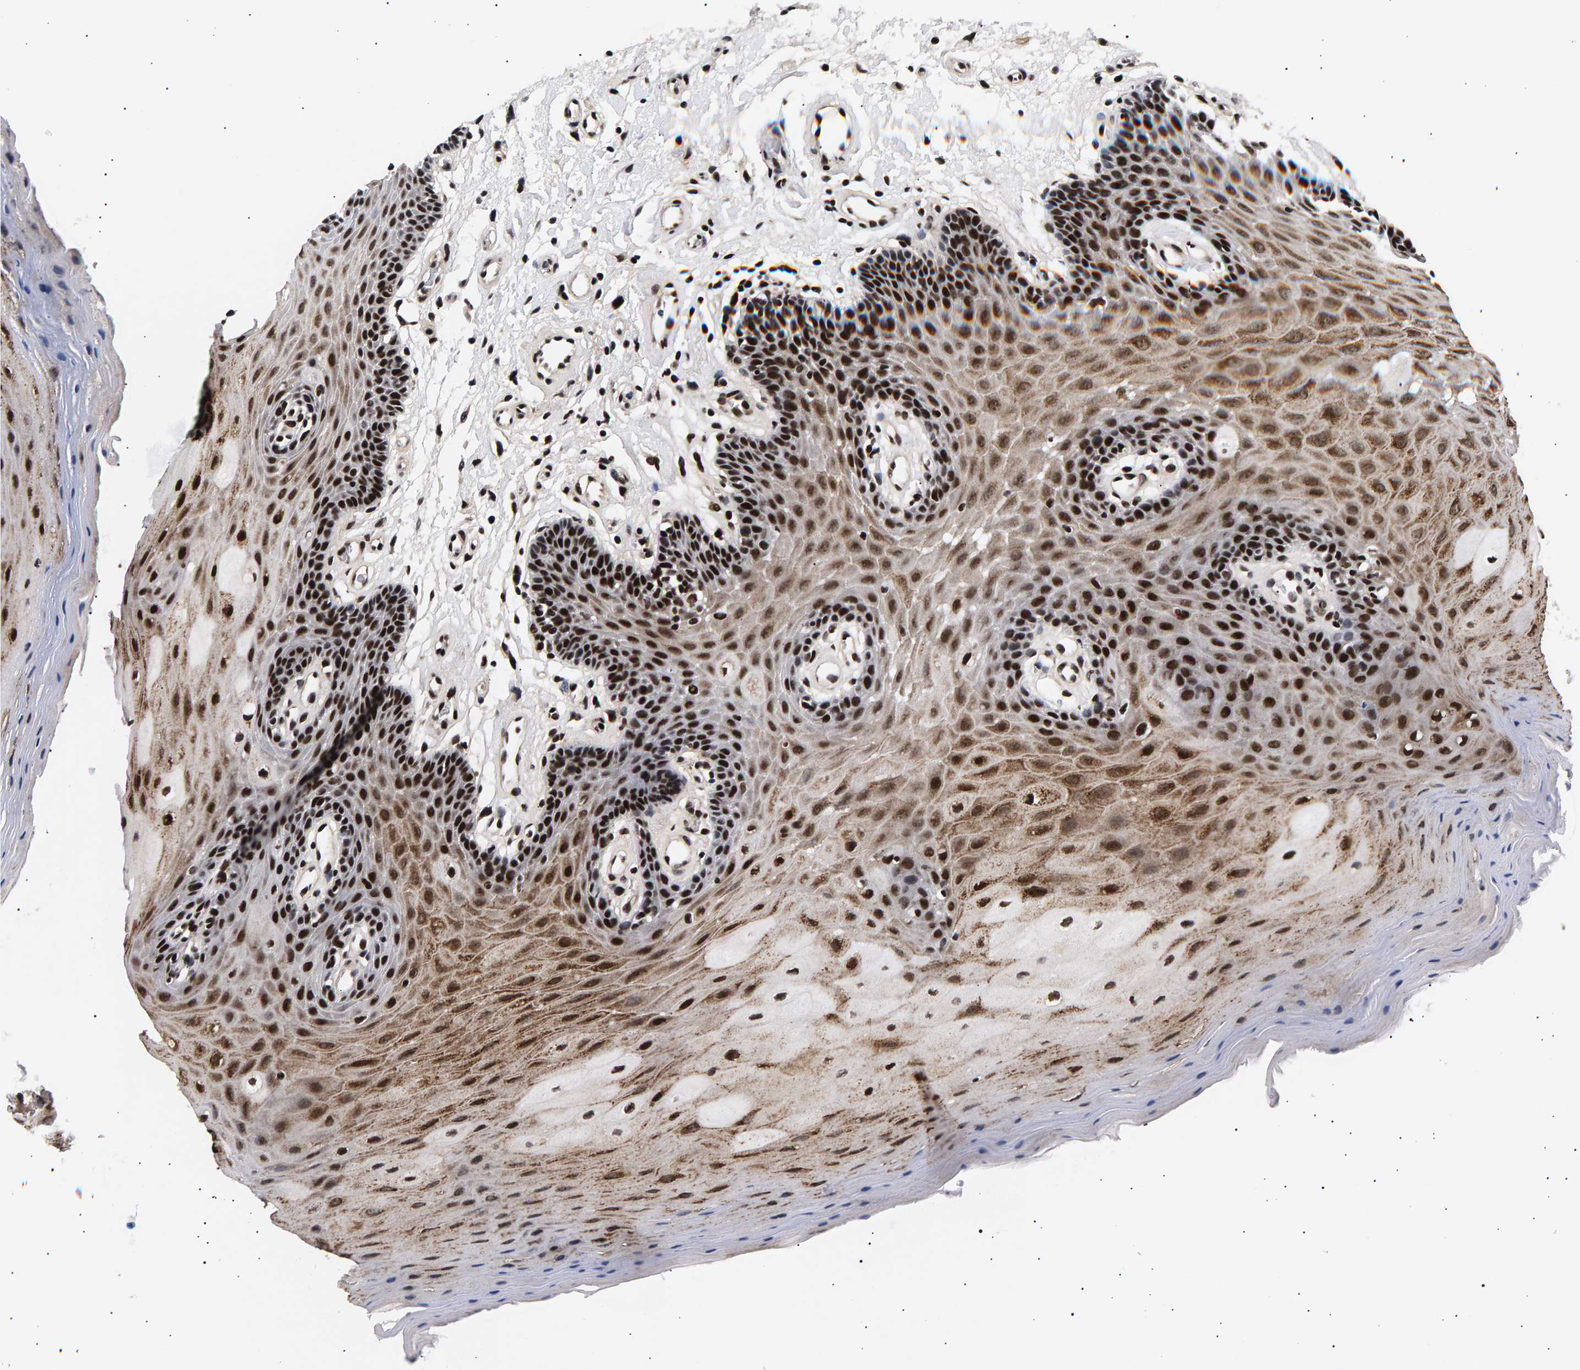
{"staining": {"intensity": "strong", "quantity": ">75%", "location": "cytoplasmic/membranous,nuclear"}, "tissue": "oral mucosa", "cell_type": "Squamous epithelial cells", "image_type": "normal", "snomed": [{"axis": "morphology", "description": "Normal tissue, NOS"}, {"axis": "morphology", "description": "Squamous cell carcinoma, NOS"}, {"axis": "topography", "description": "Oral tissue"}, {"axis": "topography", "description": "Head-Neck"}], "caption": "Protein staining of unremarkable oral mucosa displays strong cytoplasmic/membranous,nuclear expression in about >75% of squamous epithelial cells.", "gene": "ANKRD40", "patient": {"sex": "male", "age": 71}}